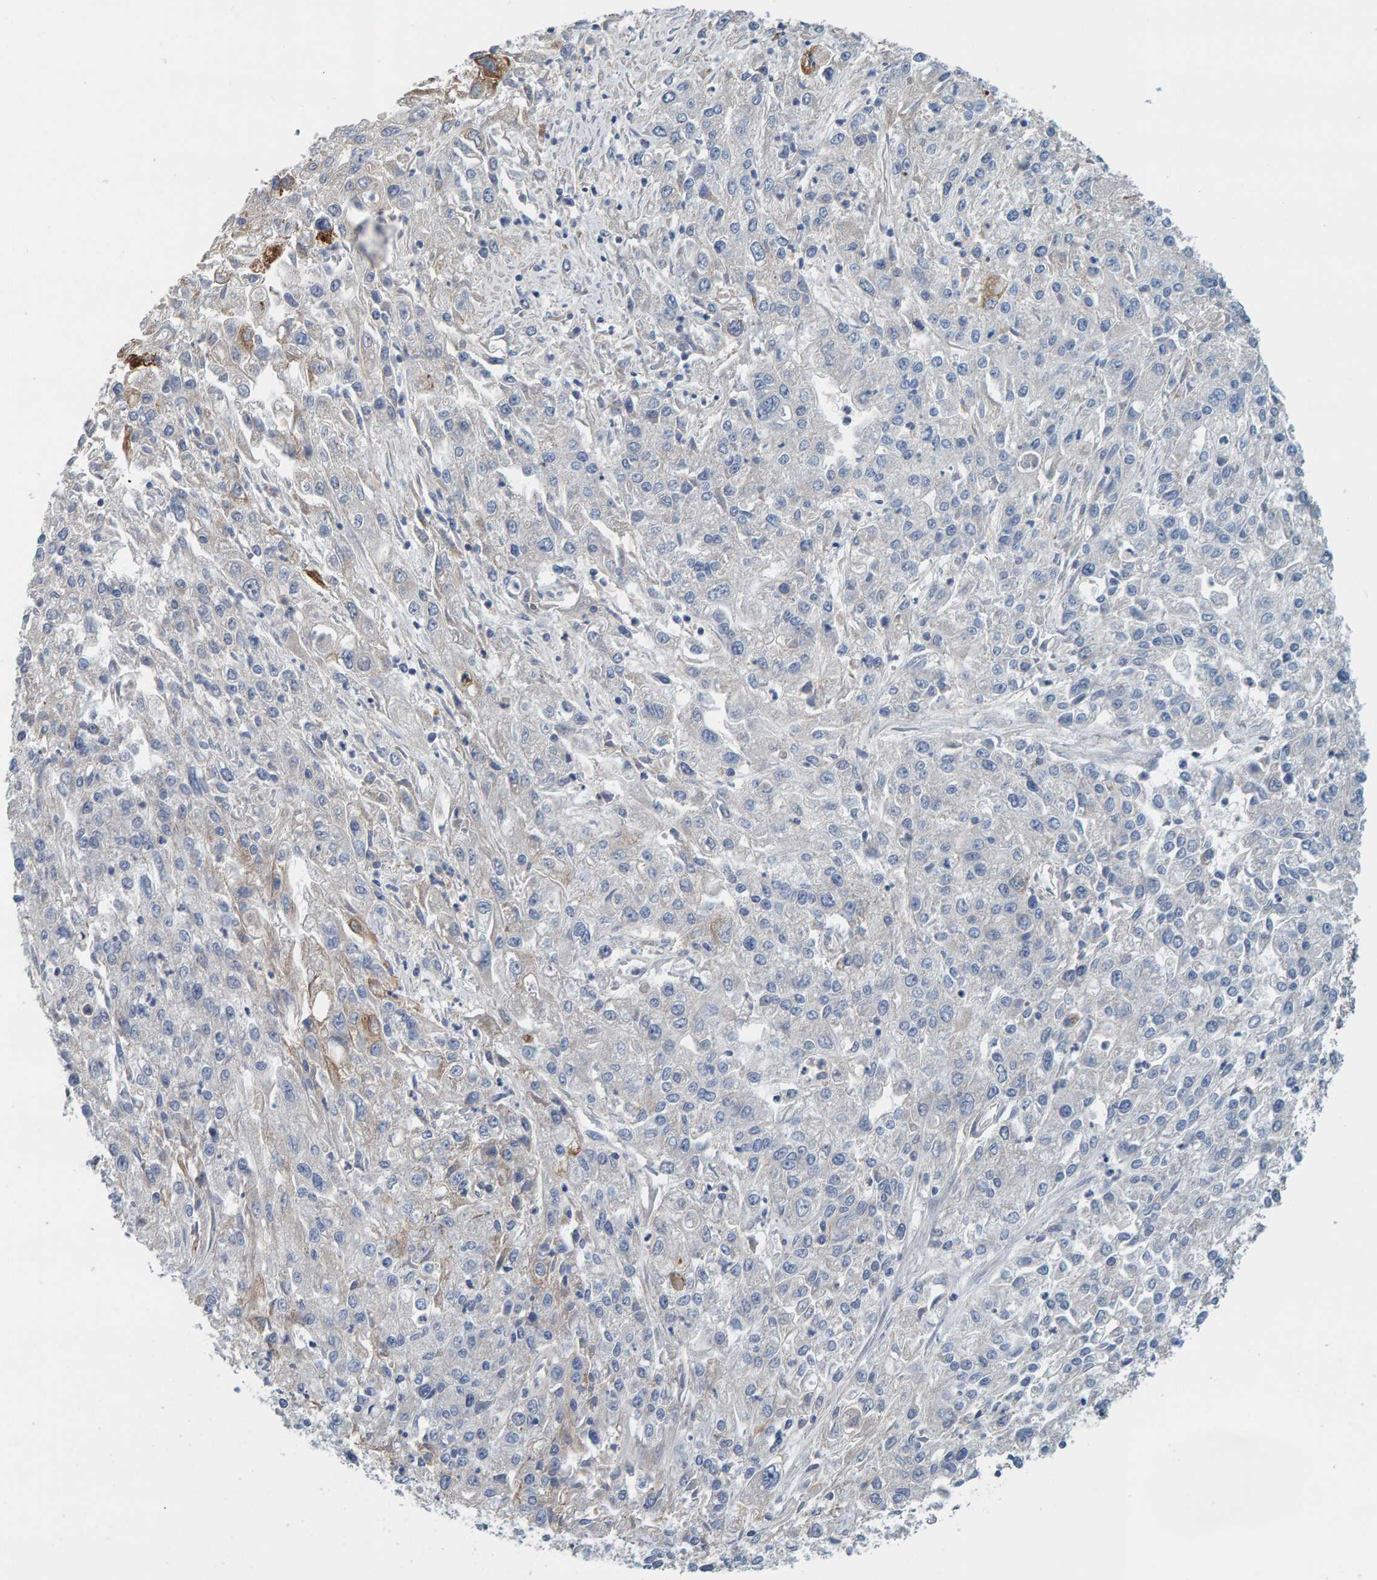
{"staining": {"intensity": "negative", "quantity": "none", "location": "none"}, "tissue": "endometrial cancer", "cell_type": "Tumor cells", "image_type": "cancer", "snomed": [{"axis": "morphology", "description": "Adenocarcinoma, NOS"}, {"axis": "topography", "description": "Endometrium"}], "caption": "Immunohistochemistry photomicrograph of human endometrial cancer stained for a protein (brown), which shows no positivity in tumor cells.", "gene": "CCM2", "patient": {"sex": "female", "age": 49}}